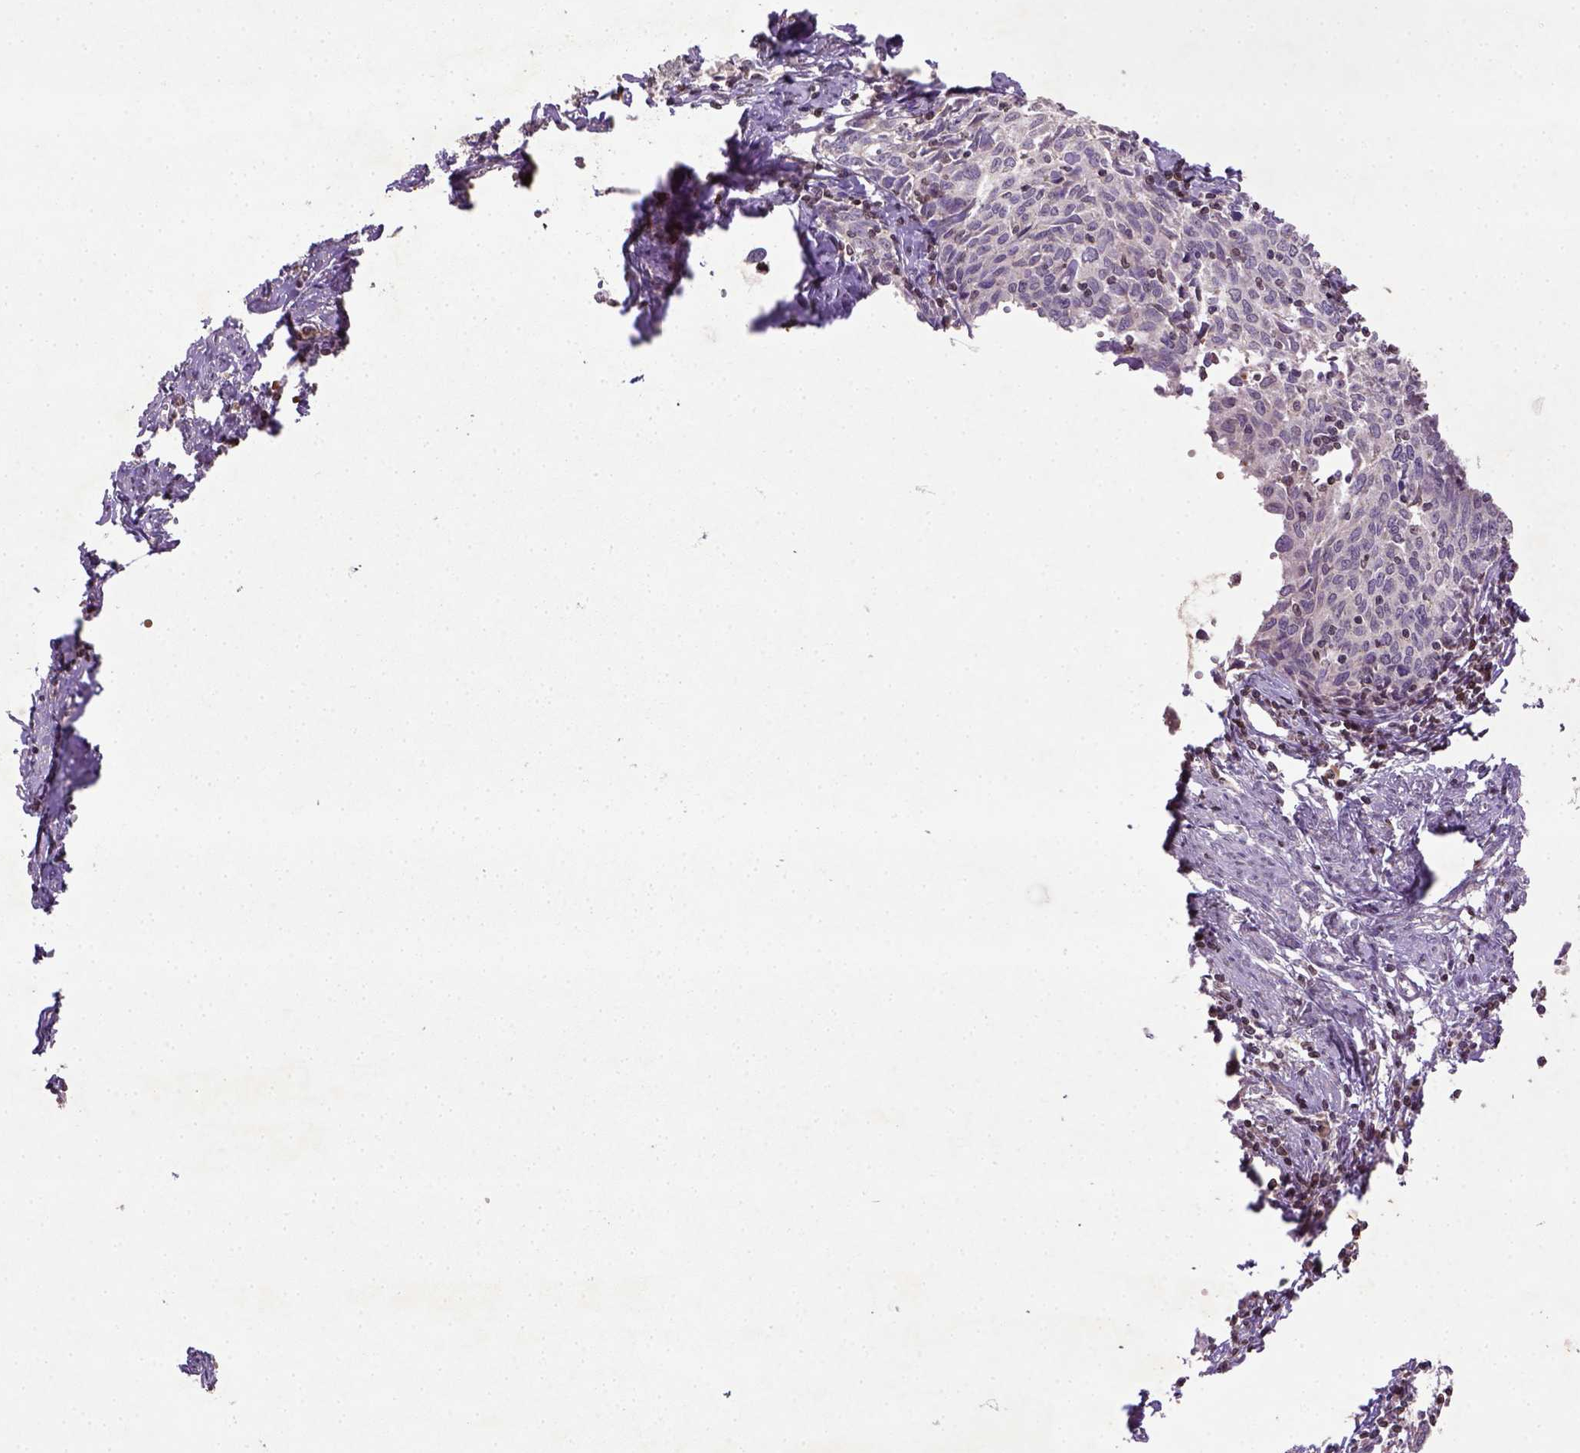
{"staining": {"intensity": "negative", "quantity": "none", "location": "none"}, "tissue": "cervical cancer", "cell_type": "Tumor cells", "image_type": "cancer", "snomed": [{"axis": "morphology", "description": "Squamous cell carcinoma, NOS"}, {"axis": "topography", "description": "Cervix"}], "caption": "The histopathology image displays no staining of tumor cells in squamous cell carcinoma (cervical).", "gene": "NUDT3", "patient": {"sex": "female", "age": 62}}